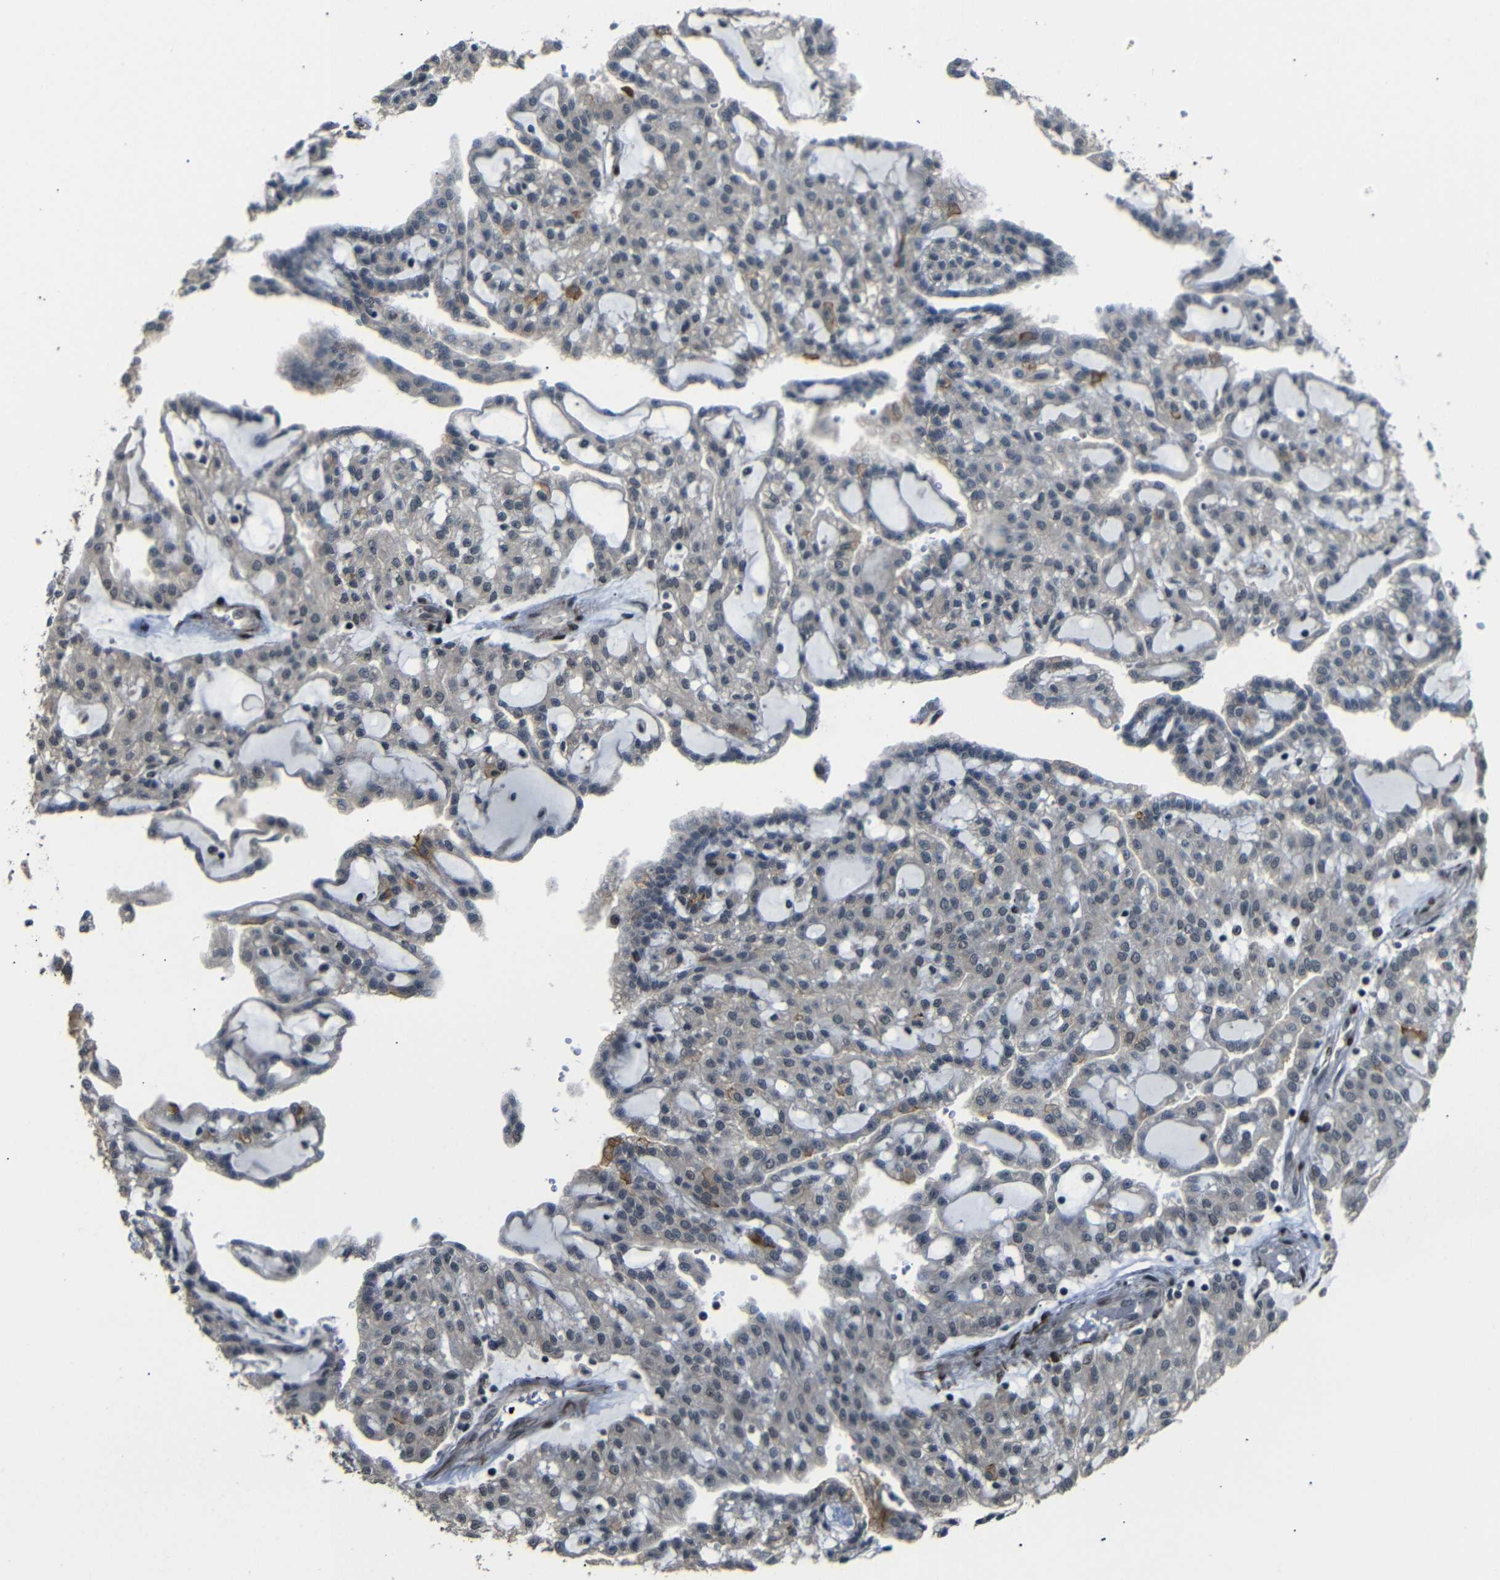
{"staining": {"intensity": "negative", "quantity": "none", "location": "none"}, "tissue": "renal cancer", "cell_type": "Tumor cells", "image_type": "cancer", "snomed": [{"axis": "morphology", "description": "Adenocarcinoma, NOS"}, {"axis": "topography", "description": "Kidney"}], "caption": "Micrograph shows no protein positivity in tumor cells of adenocarcinoma (renal) tissue.", "gene": "TBX2", "patient": {"sex": "male", "age": 63}}